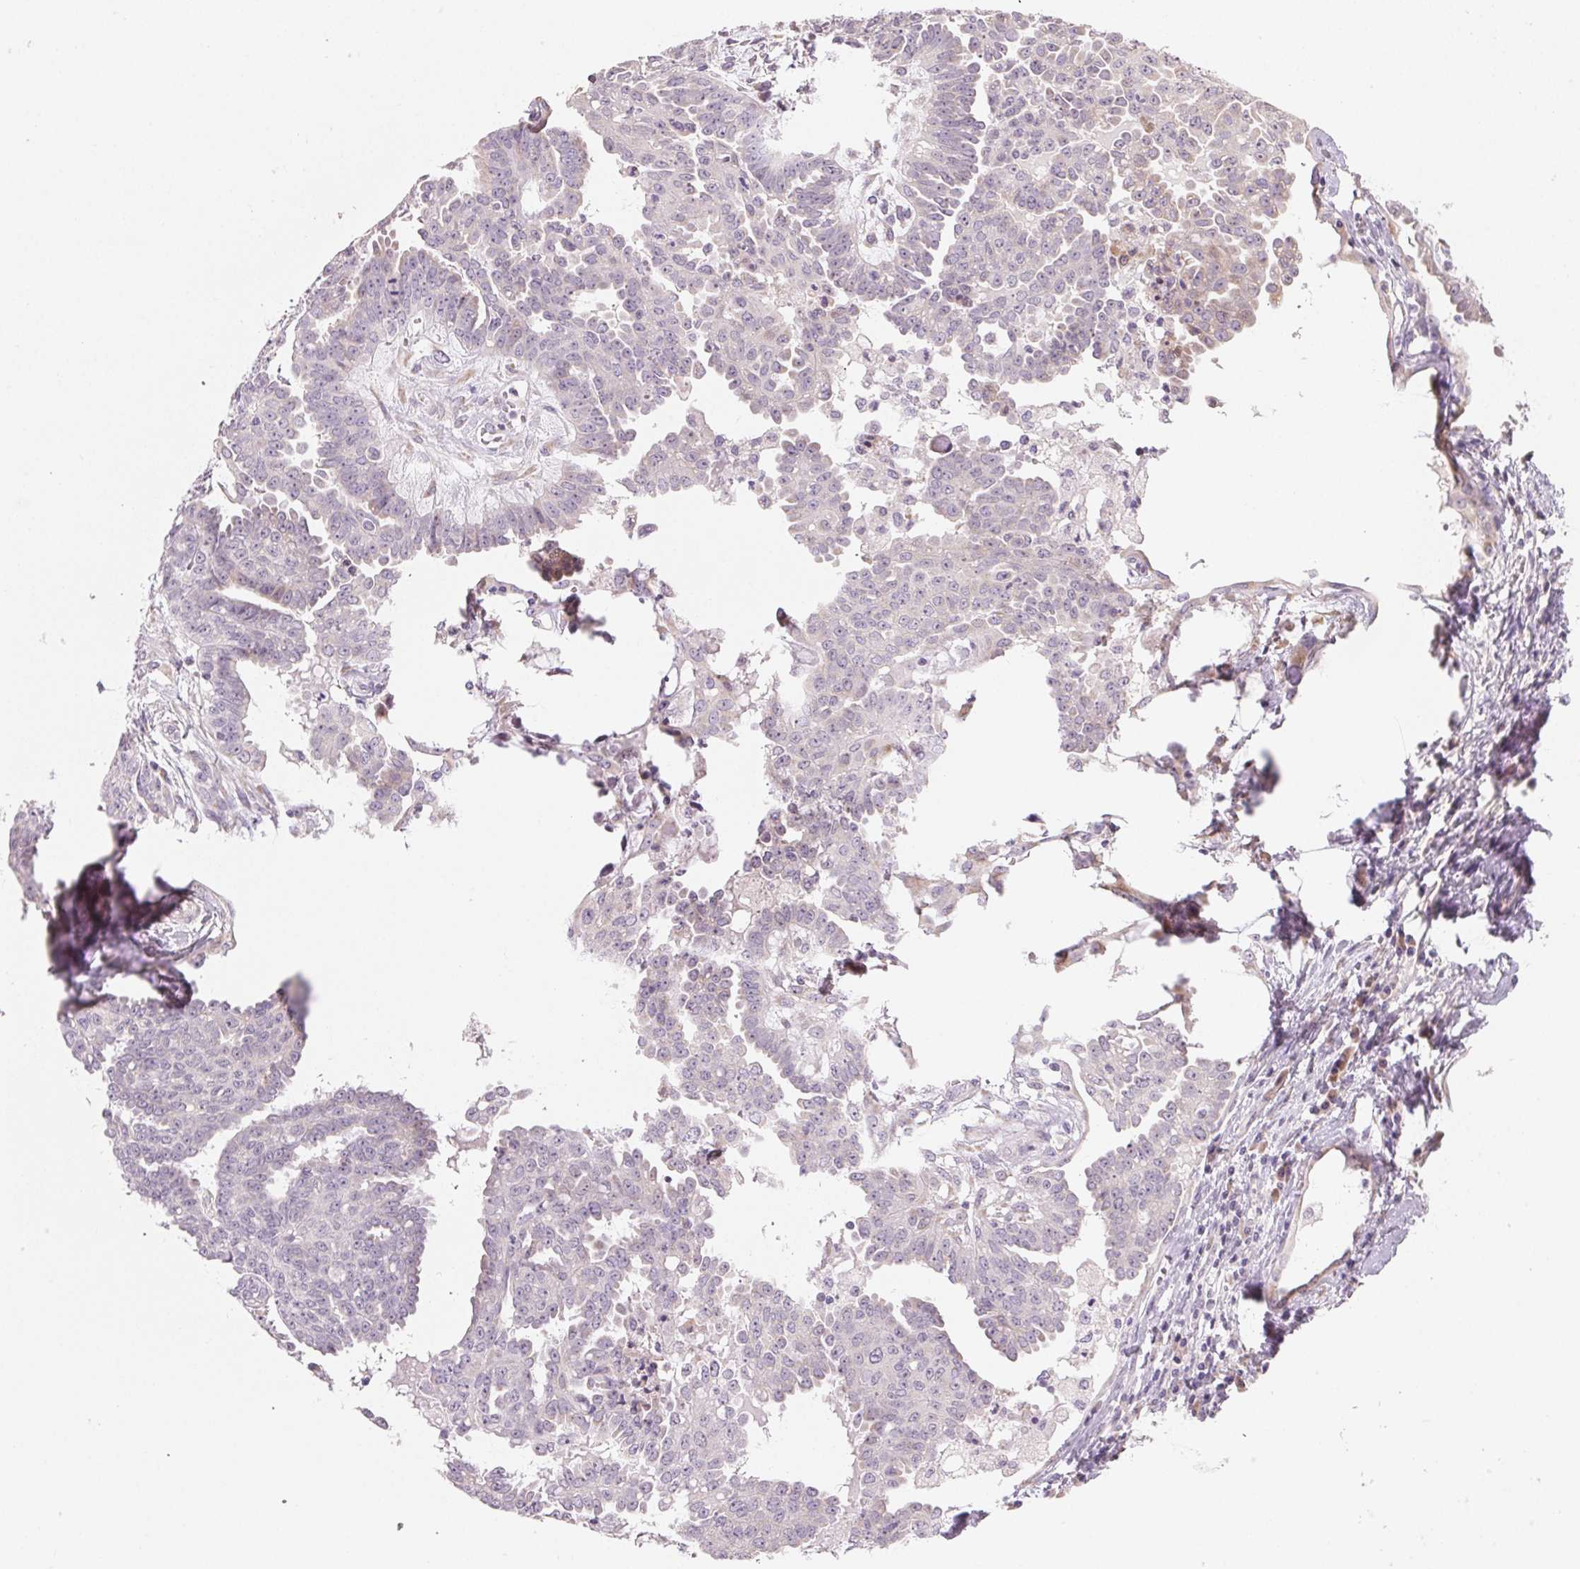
{"staining": {"intensity": "negative", "quantity": "none", "location": "none"}, "tissue": "ovarian cancer", "cell_type": "Tumor cells", "image_type": "cancer", "snomed": [{"axis": "morphology", "description": "Cystadenocarcinoma, serous, NOS"}, {"axis": "topography", "description": "Ovary"}], "caption": "A high-resolution image shows immunohistochemistry staining of ovarian cancer (serous cystadenocarcinoma), which shows no significant expression in tumor cells.", "gene": "MYBL1", "patient": {"sex": "female", "age": 71}}